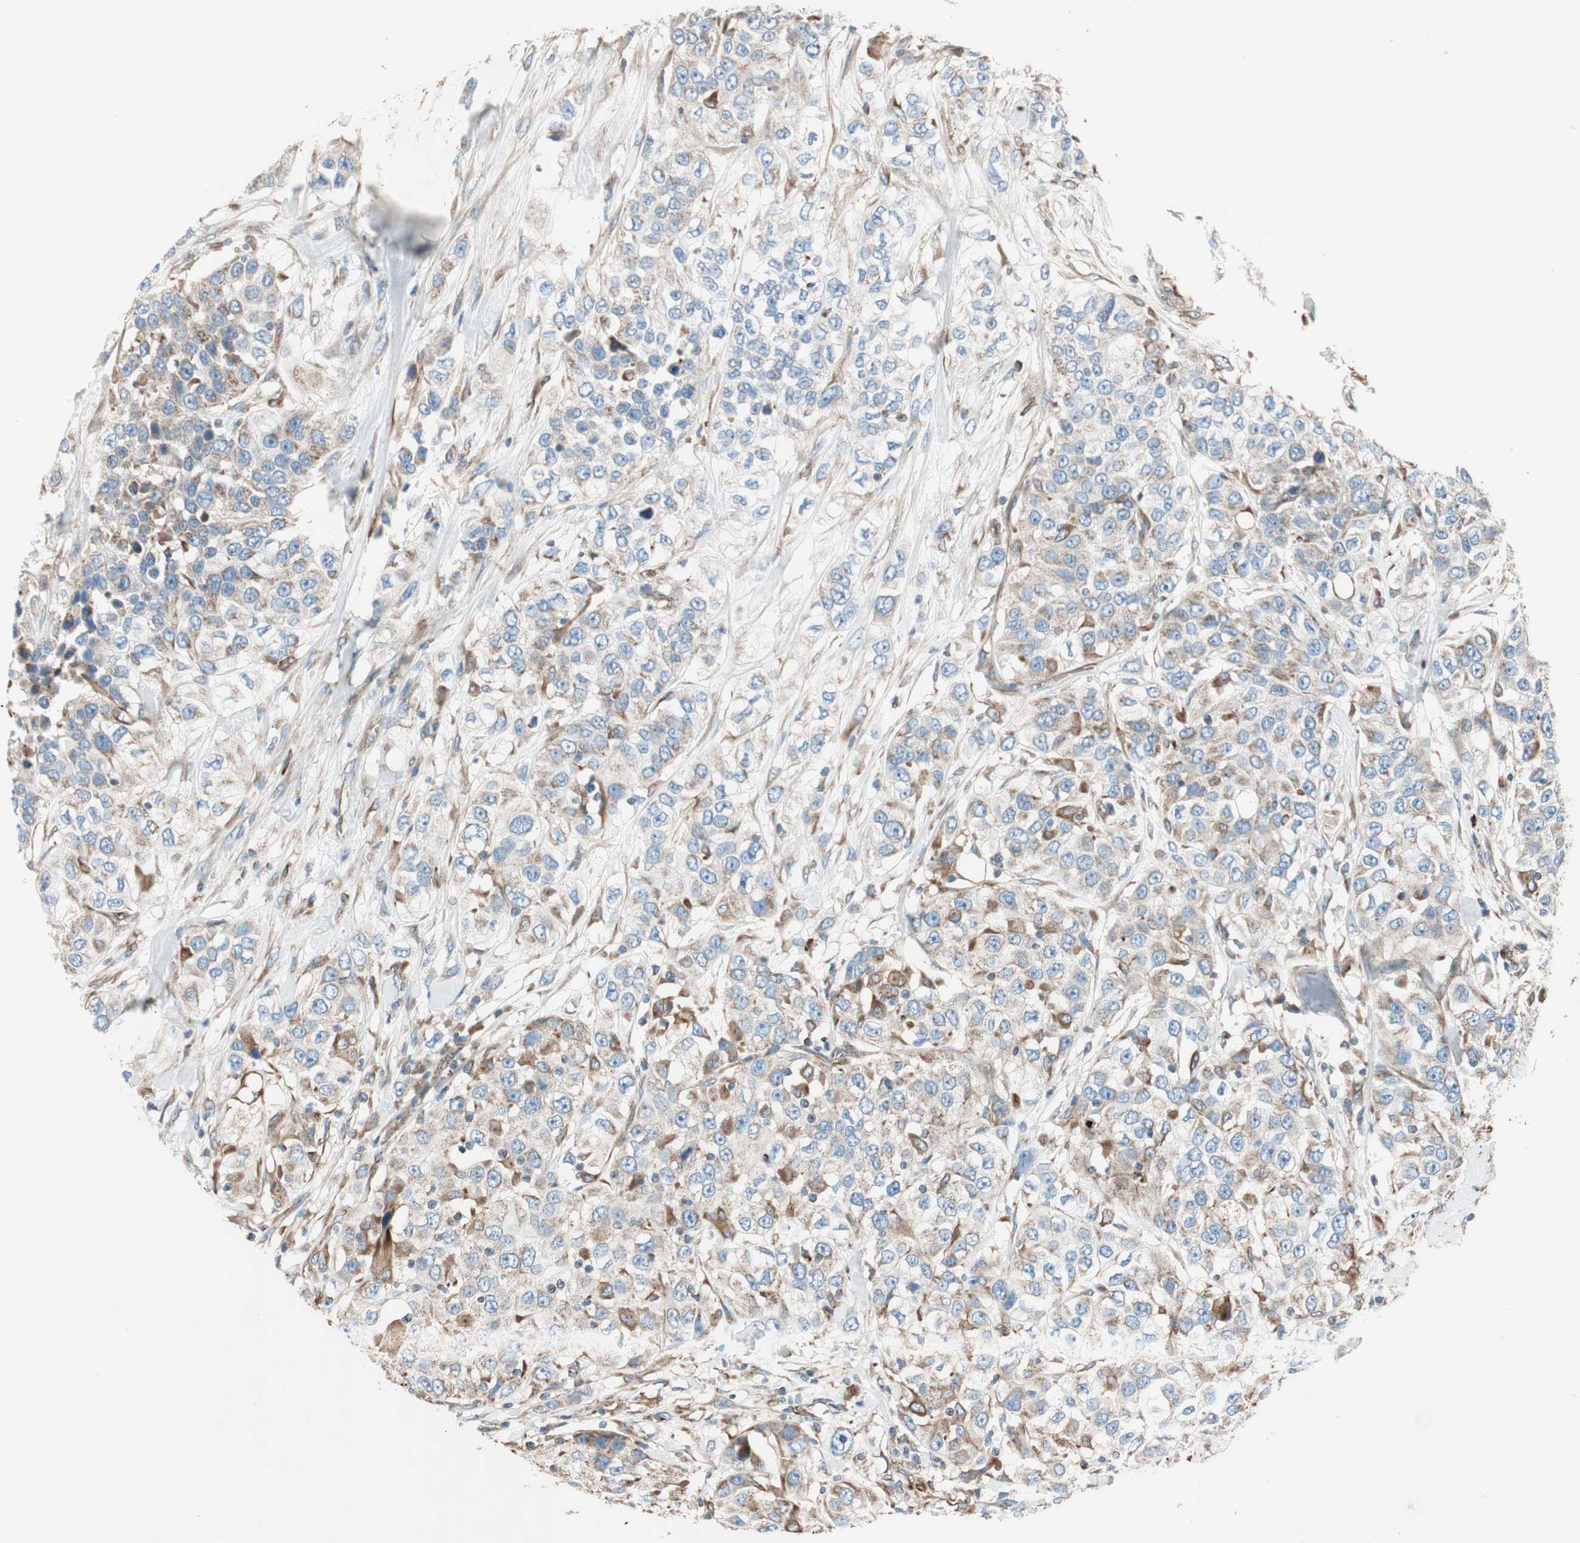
{"staining": {"intensity": "weak", "quantity": "25%-75%", "location": "cytoplasmic/membranous"}, "tissue": "urothelial cancer", "cell_type": "Tumor cells", "image_type": "cancer", "snomed": [{"axis": "morphology", "description": "Urothelial carcinoma, High grade"}, {"axis": "topography", "description": "Urinary bladder"}], "caption": "Urothelial carcinoma (high-grade) was stained to show a protein in brown. There is low levels of weak cytoplasmic/membranous expression in approximately 25%-75% of tumor cells.", "gene": "SRCIN1", "patient": {"sex": "female", "age": 80}}